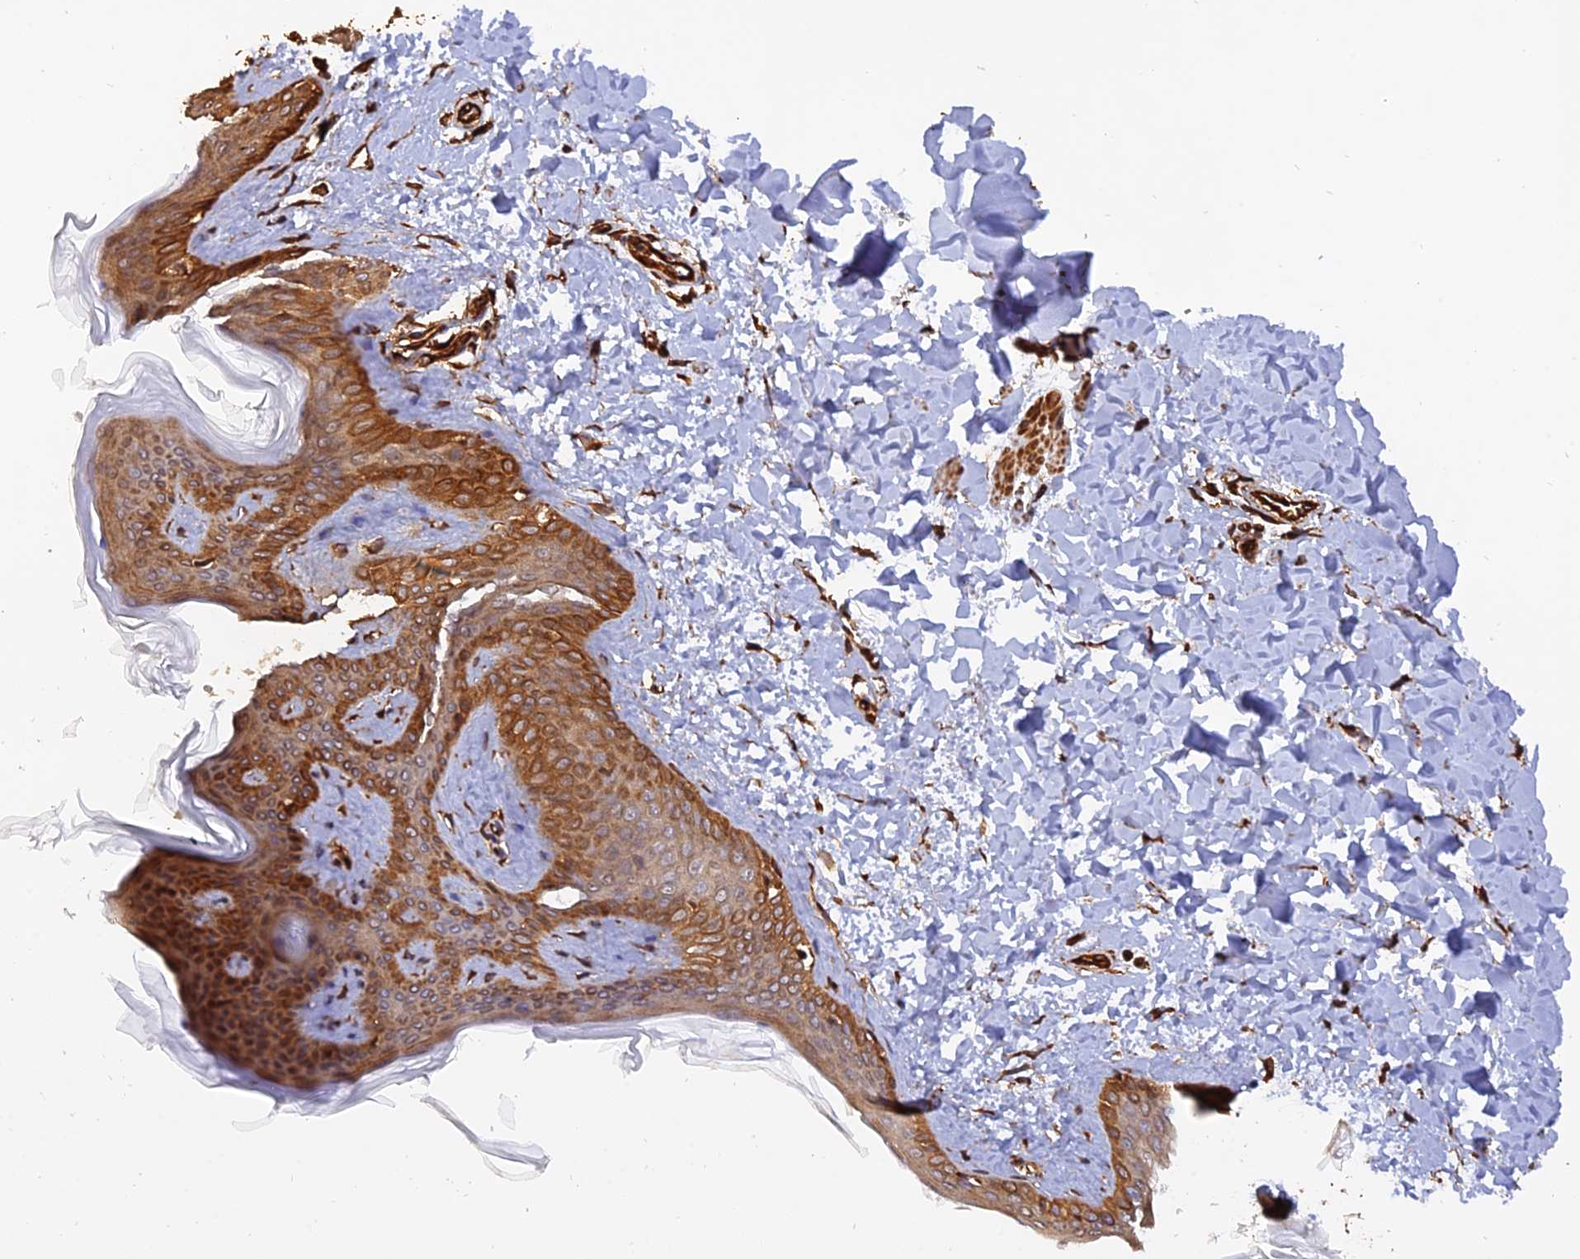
{"staining": {"intensity": "moderate", "quantity": ">75%", "location": "cytoplasmic/membranous"}, "tissue": "skin", "cell_type": "Fibroblasts", "image_type": "normal", "snomed": [{"axis": "morphology", "description": "Normal tissue, NOS"}, {"axis": "topography", "description": "Skin"}], "caption": "This is a histology image of immunohistochemistry staining of benign skin, which shows moderate positivity in the cytoplasmic/membranous of fibroblasts.", "gene": "CREBL2", "patient": {"sex": "female", "age": 17}}